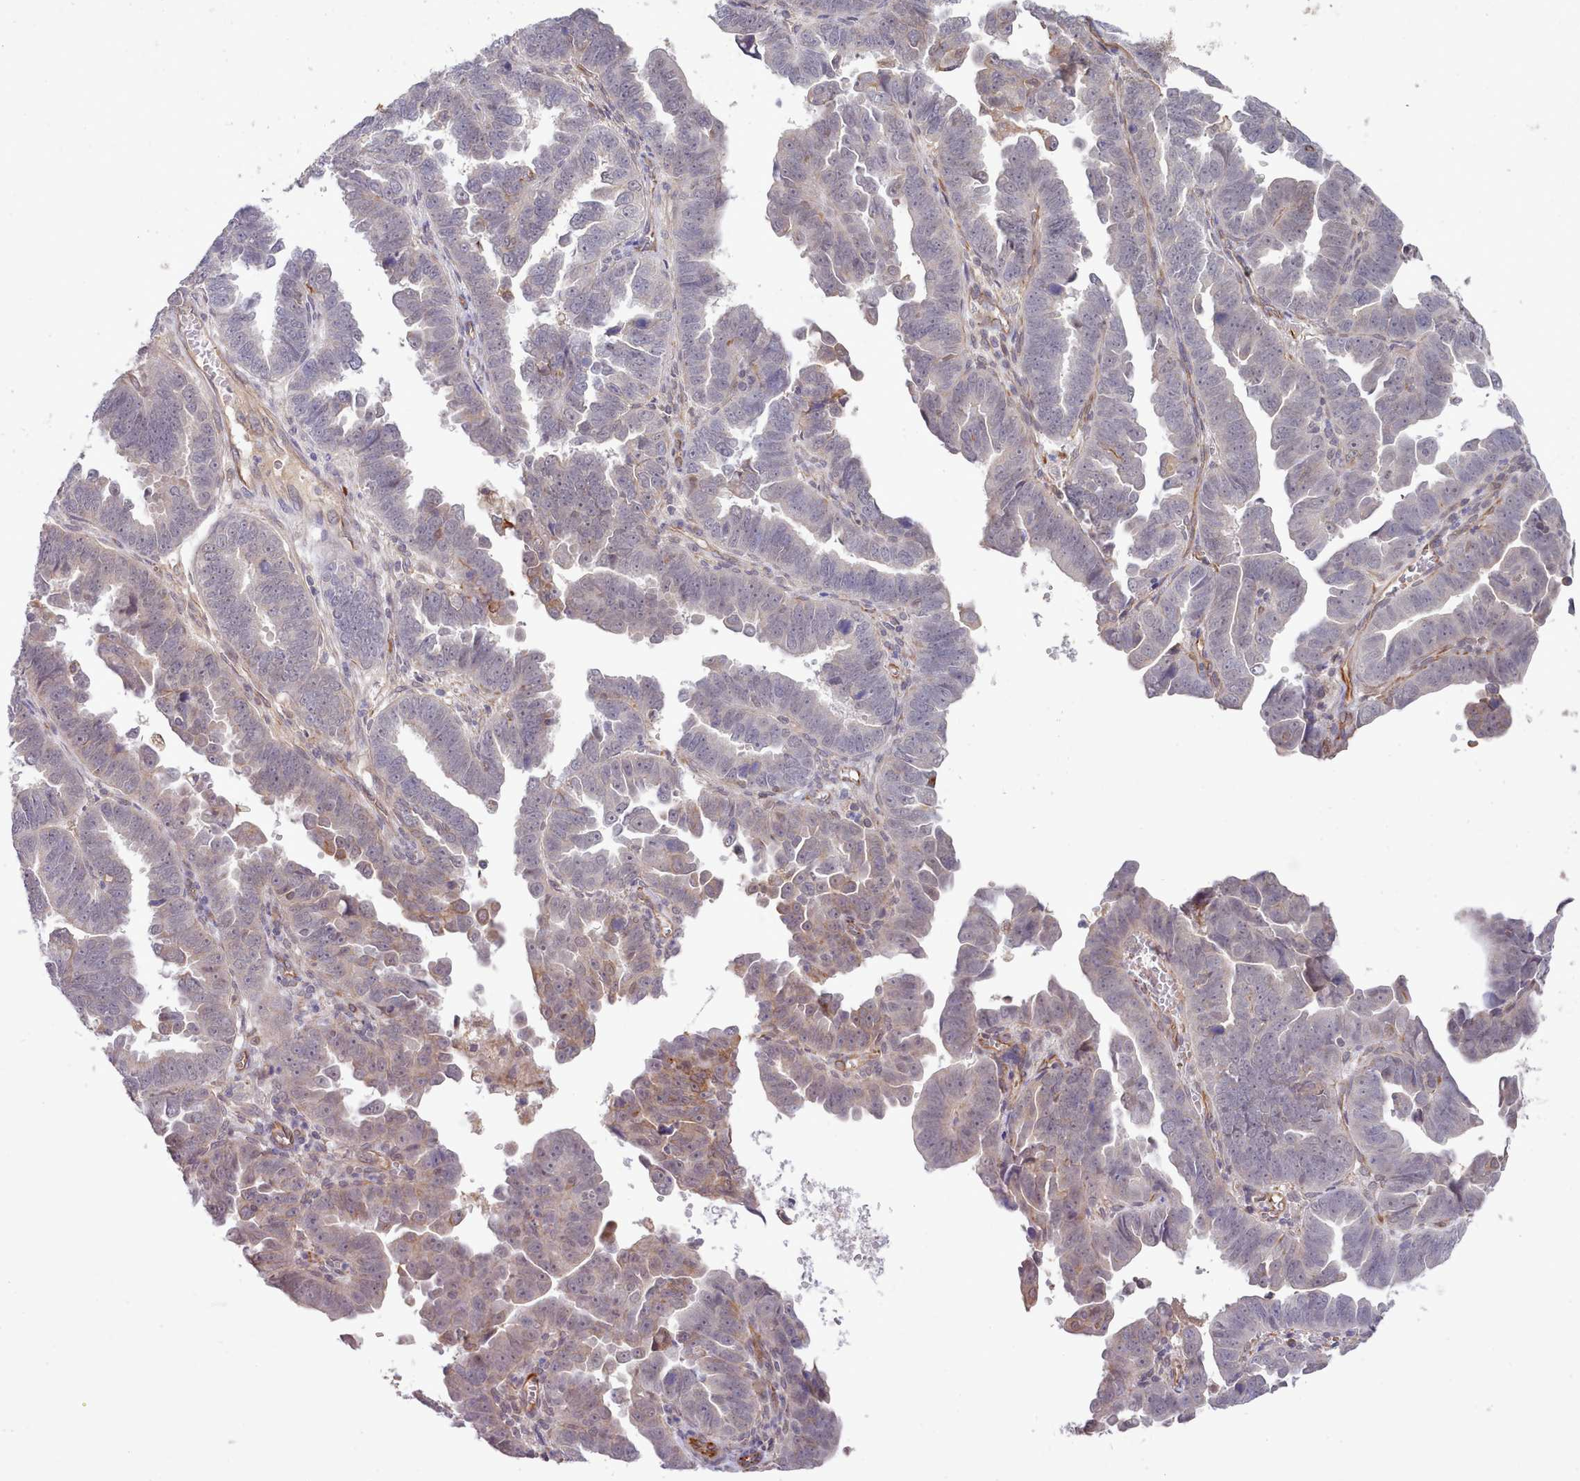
{"staining": {"intensity": "weak", "quantity": "25%-75%", "location": "cytoplasmic/membranous"}, "tissue": "endometrial cancer", "cell_type": "Tumor cells", "image_type": "cancer", "snomed": [{"axis": "morphology", "description": "Adenocarcinoma, NOS"}, {"axis": "topography", "description": "Endometrium"}], "caption": "Immunohistochemical staining of endometrial adenocarcinoma shows weak cytoplasmic/membranous protein expression in about 25%-75% of tumor cells.", "gene": "ZC3H13", "patient": {"sex": "female", "age": 75}}